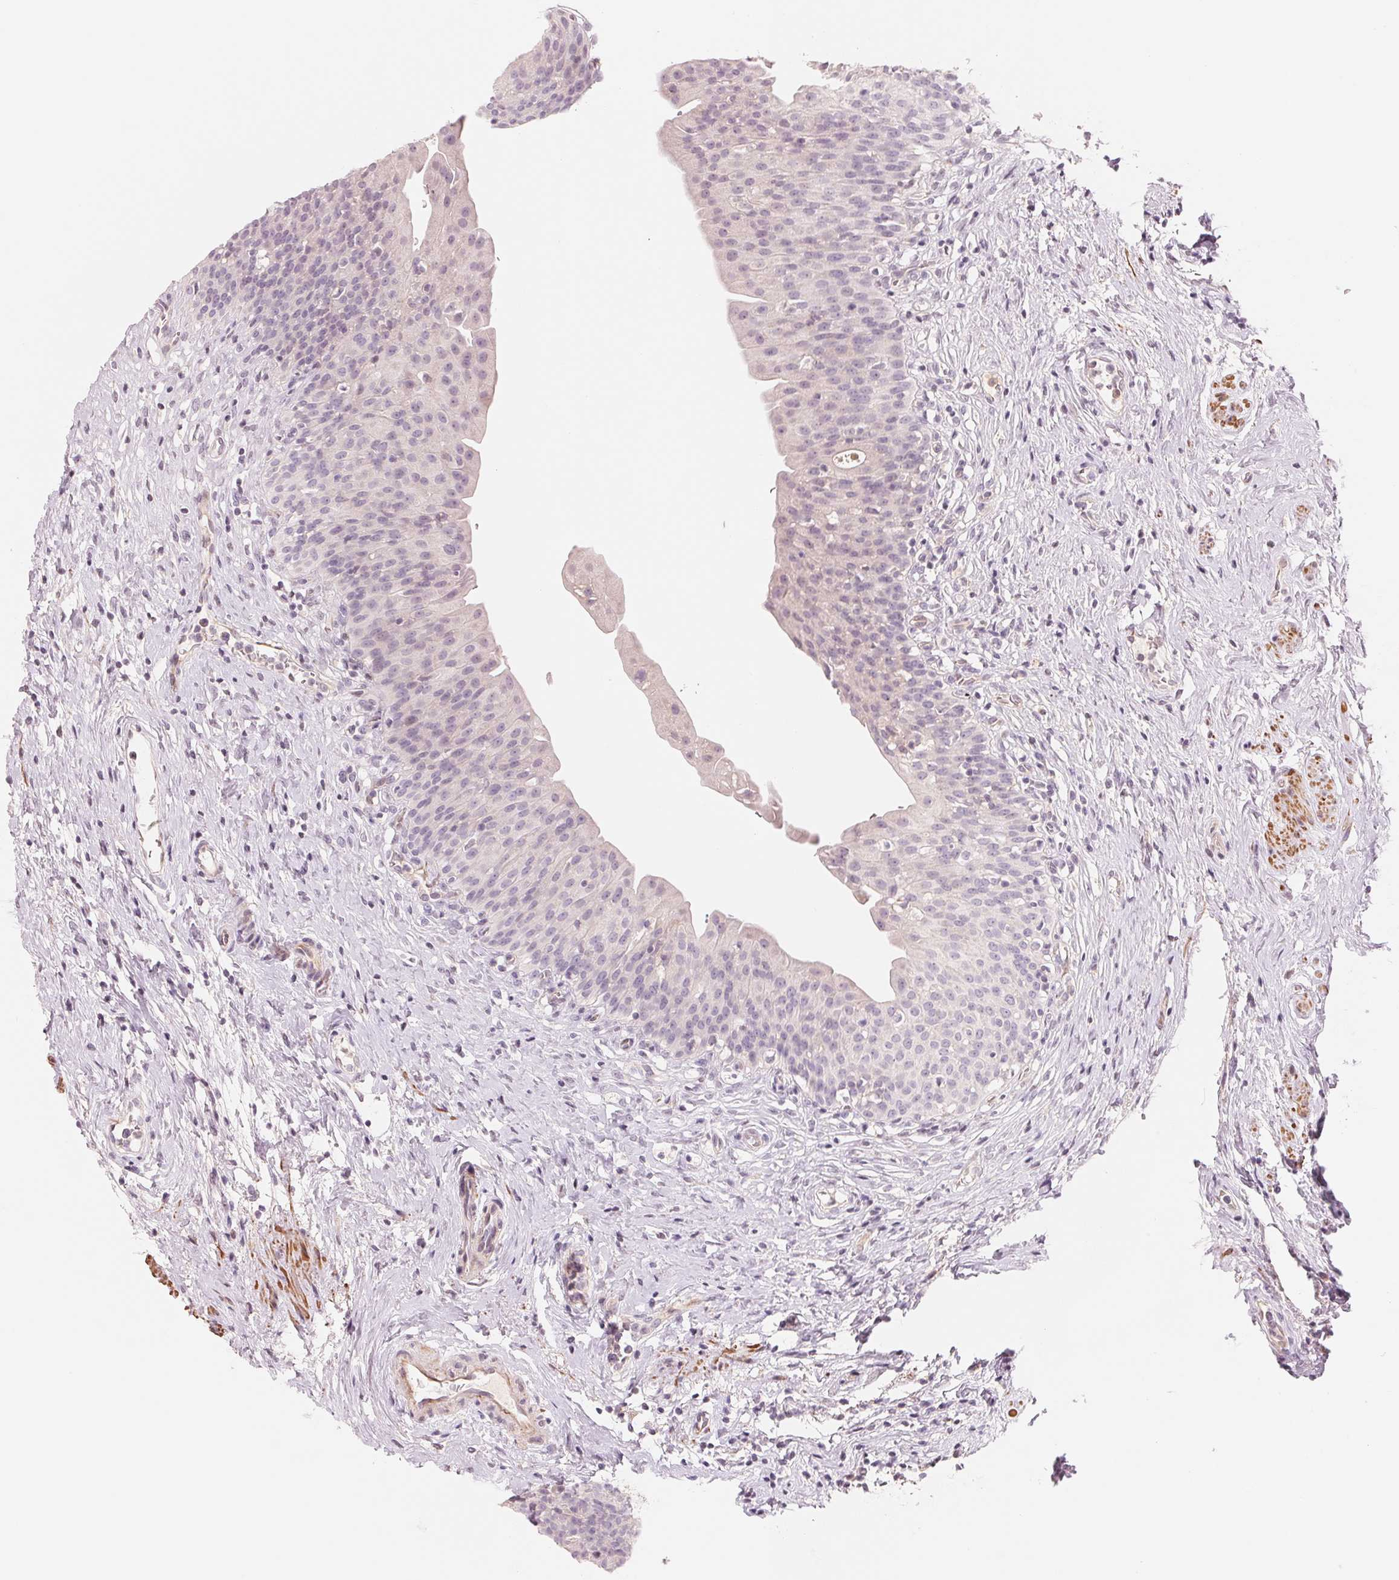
{"staining": {"intensity": "negative", "quantity": "none", "location": "none"}, "tissue": "urinary bladder", "cell_type": "Urothelial cells", "image_type": "normal", "snomed": [{"axis": "morphology", "description": "Normal tissue, NOS"}, {"axis": "topography", "description": "Urinary bladder"}], "caption": "This is an immunohistochemistry histopathology image of benign urinary bladder. There is no expression in urothelial cells.", "gene": "SLC17A4", "patient": {"sex": "male", "age": 76}}